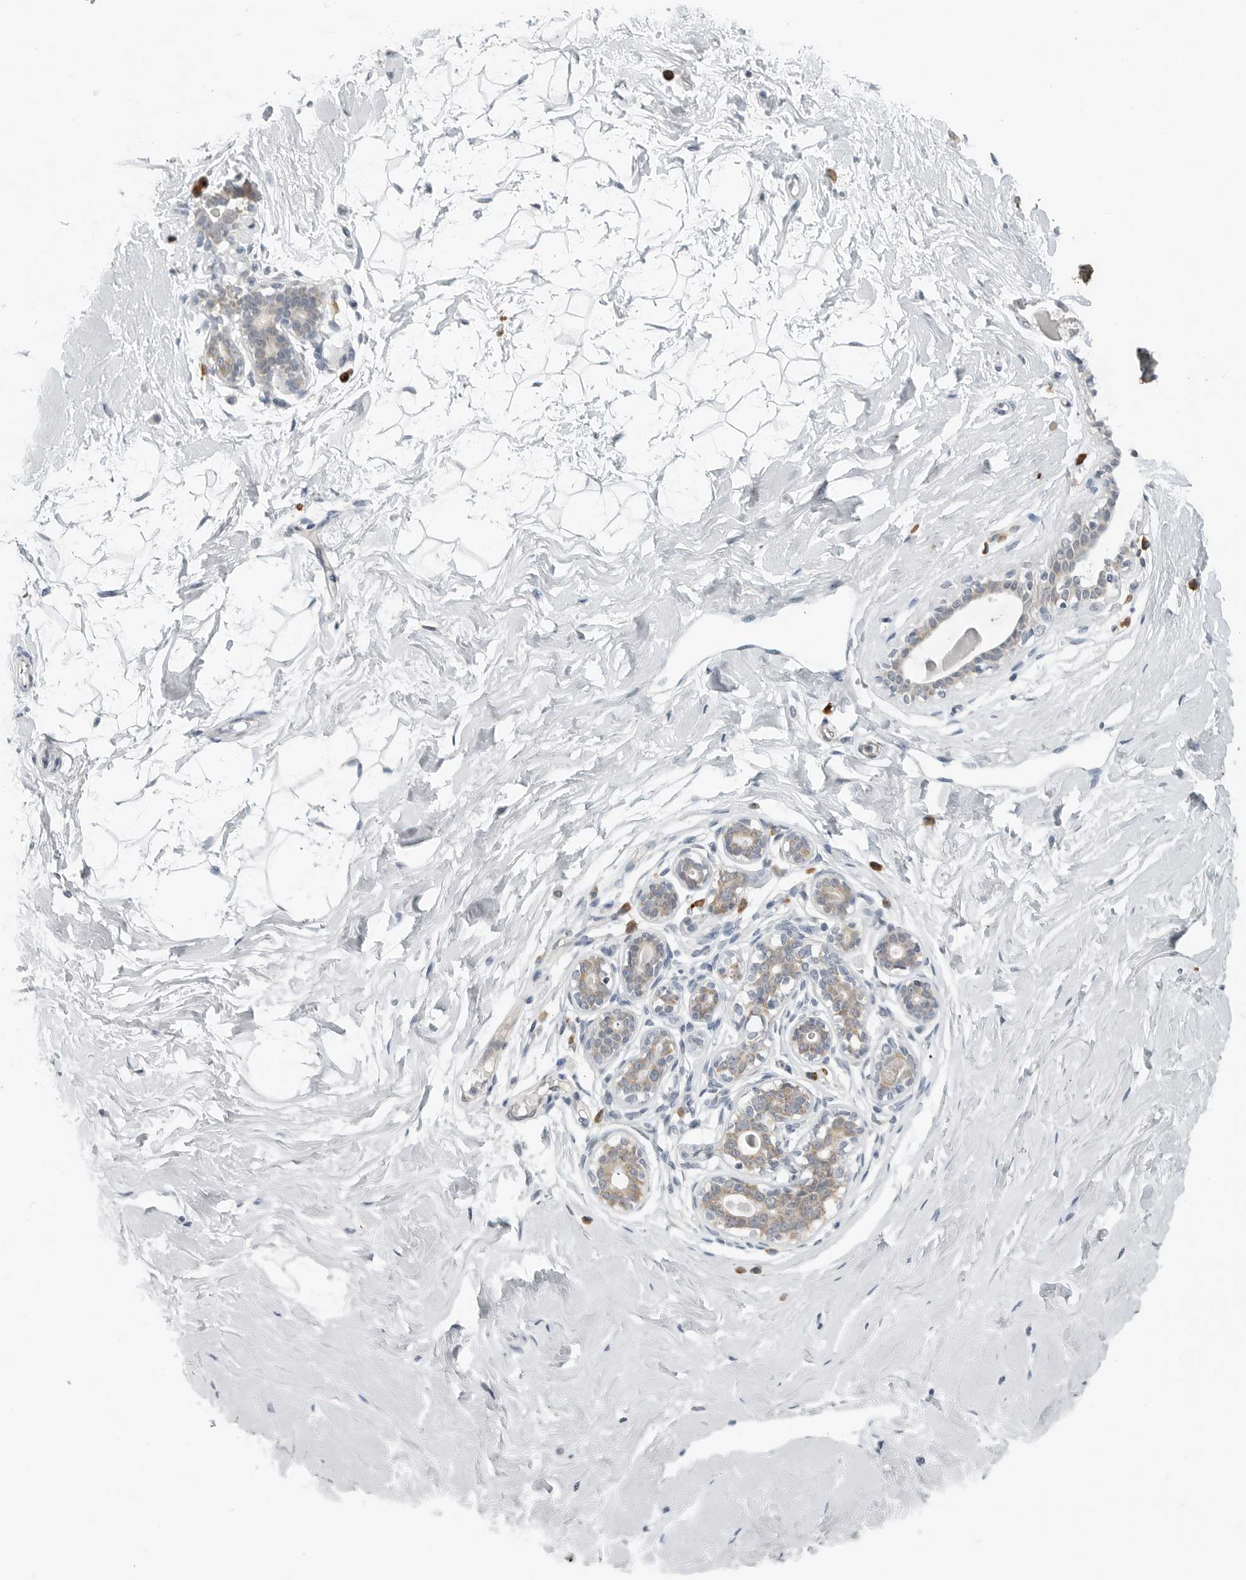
{"staining": {"intensity": "negative", "quantity": "none", "location": "none"}, "tissue": "breast", "cell_type": "Adipocytes", "image_type": "normal", "snomed": [{"axis": "morphology", "description": "Normal tissue, NOS"}, {"axis": "morphology", "description": "Adenoma, NOS"}, {"axis": "topography", "description": "Breast"}], "caption": "Immunohistochemical staining of benign breast exhibits no significant staining in adipocytes.", "gene": "IL12RB2", "patient": {"sex": "female", "age": 23}}